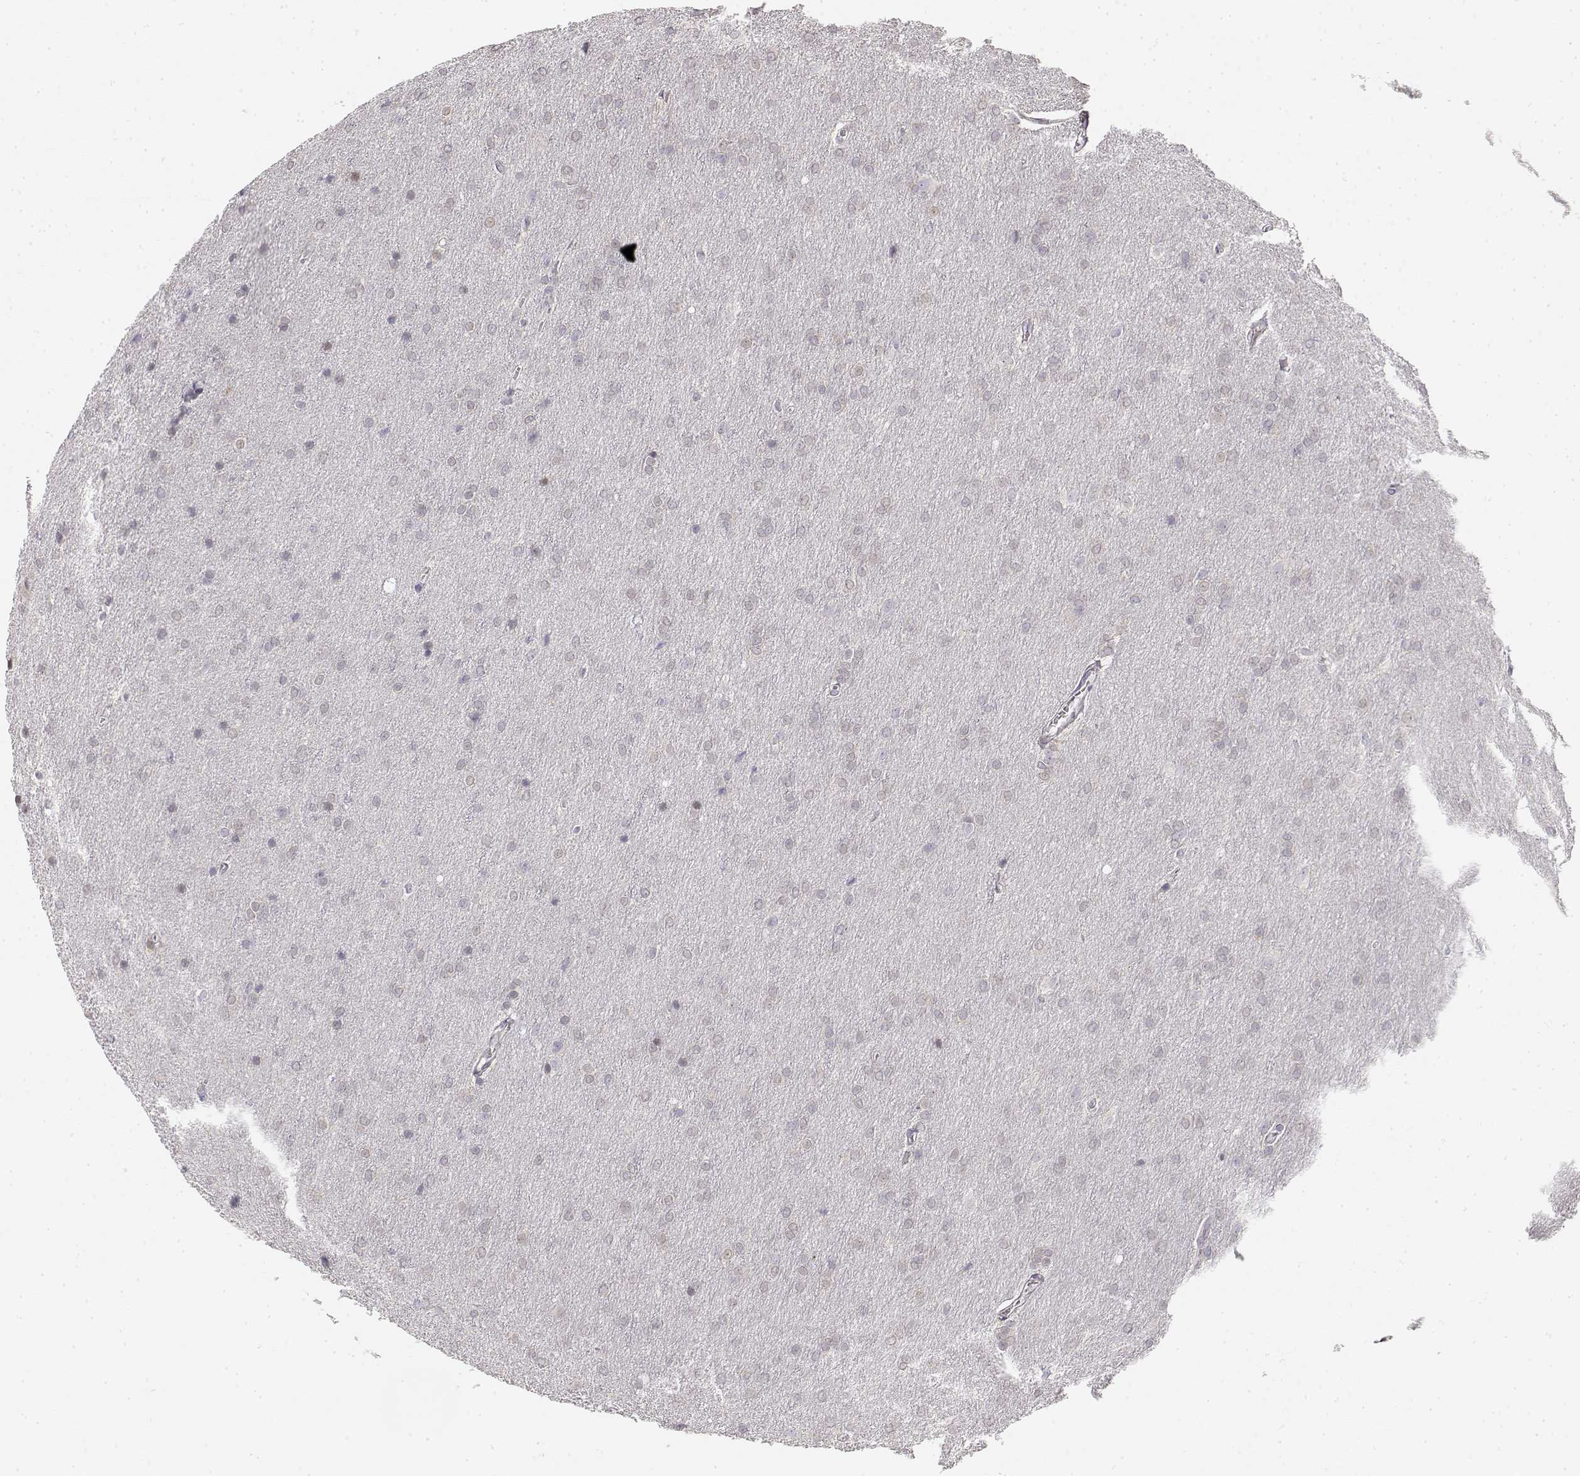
{"staining": {"intensity": "negative", "quantity": "none", "location": "none"}, "tissue": "glioma", "cell_type": "Tumor cells", "image_type": "cancer", "snomed": [{"axis": "morphology", "description": "Glioma, malignant, Low grade"}, {"axis": "topography", "description": "Brain"}], "caption": "This is an immunohistochemistry (IHC) photomicrograph of malignant low-grade glioma. There is no positivity in tumor cells.", "gene": "GLIPR1L2", "patient": {"sex": "female", "age": 32}}